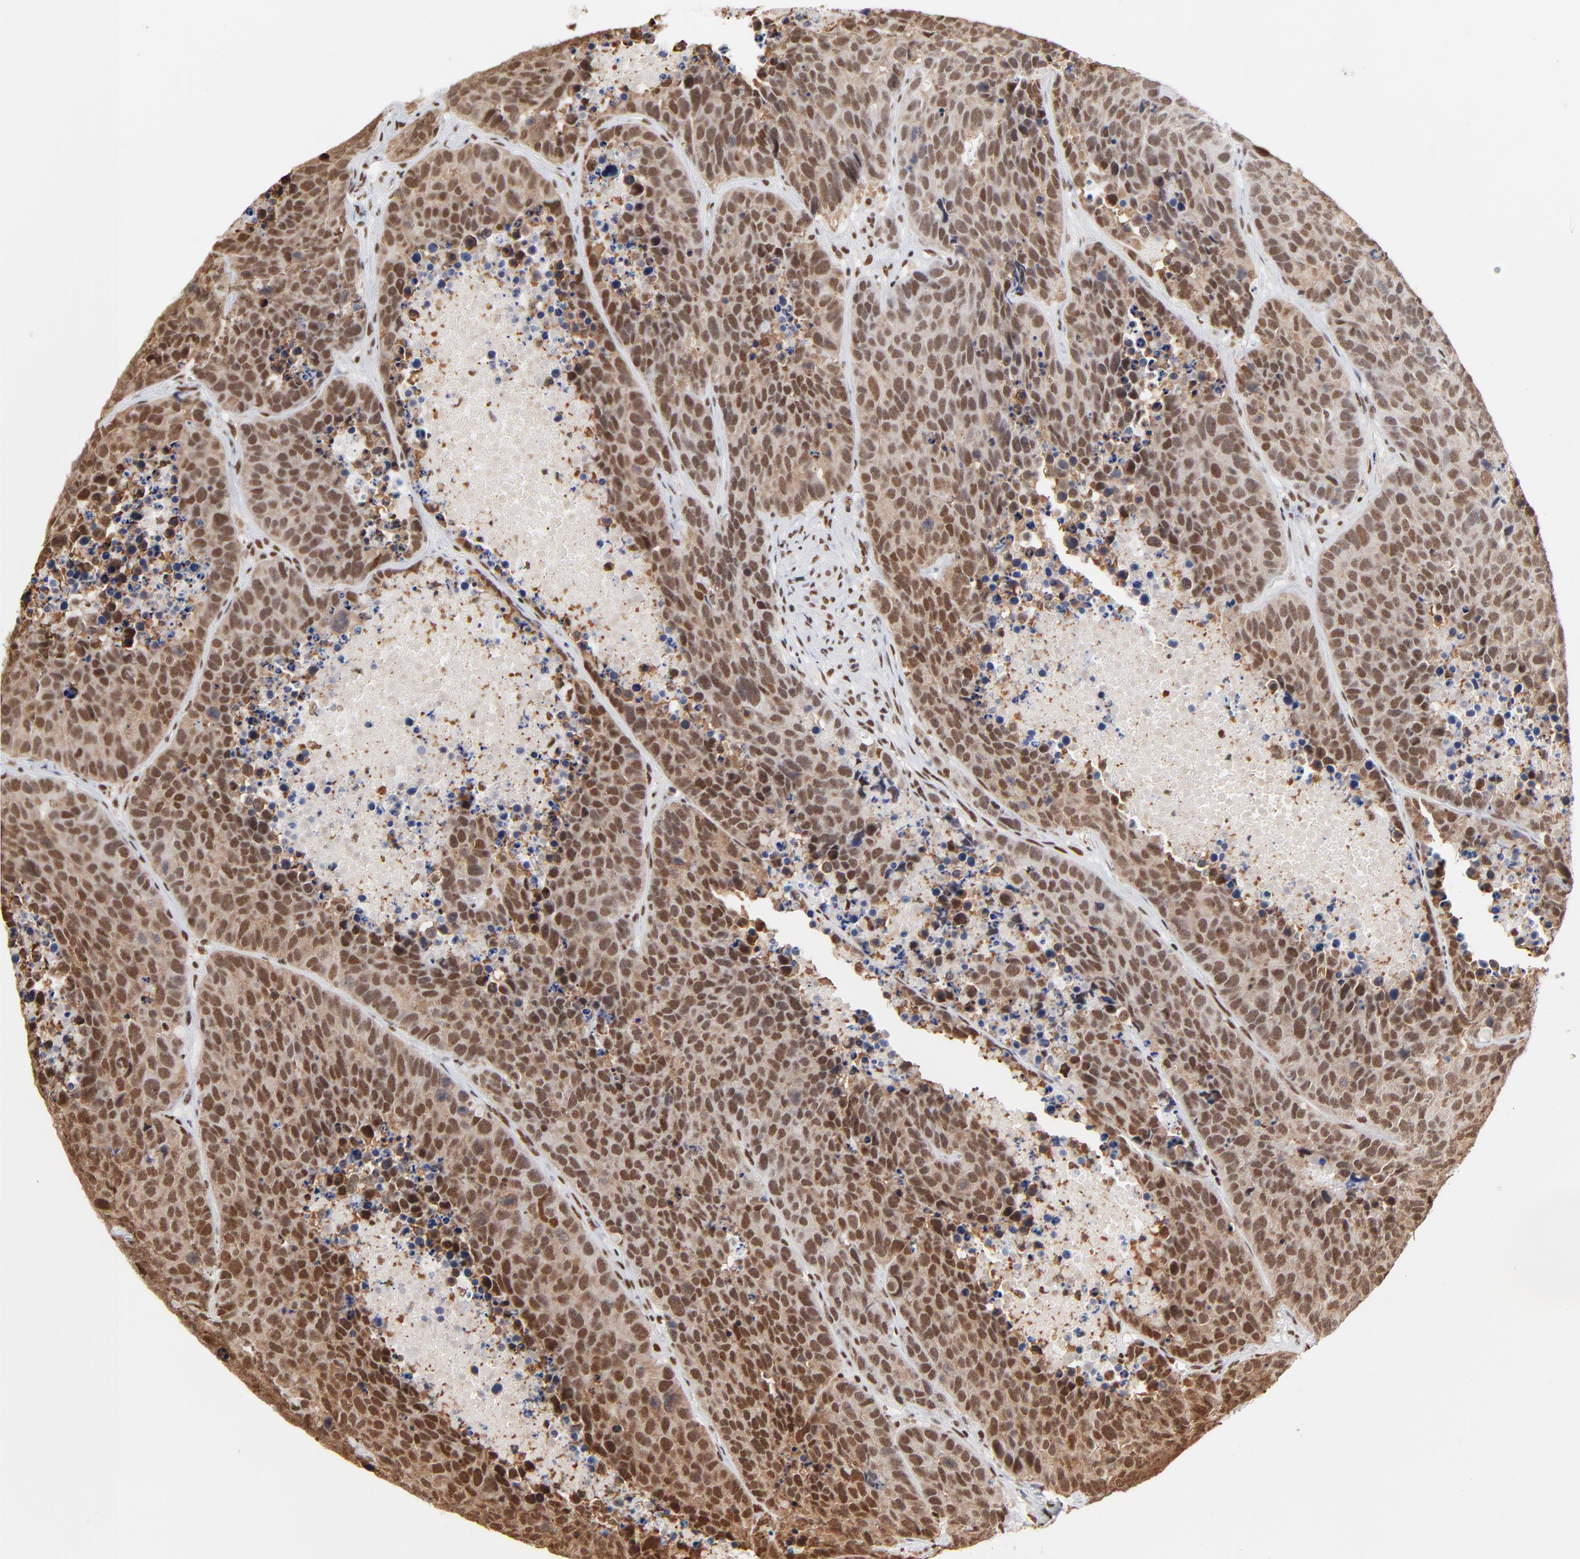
{"staining": {"intensity": "strong", "quantity": ">75%", "location": "cytoplasmic/membranous,nuclear"}, "tissue": "carcinoid", "cell_type": "Tumor cells", "image_type": "cancer", "snomed": [{"axis": "morphology", "description": "Carcinoid, malignant, NOS"}, {"axis": "topography", "description": "Lung"}], "caption": "The immunohistochemical stain shows strong cytoplasmic/membranous and nuclear expression in tumor cells of carcinoid tissue.", "gene": "CREB1", "patient": {"sex": "male", "age": 60}}